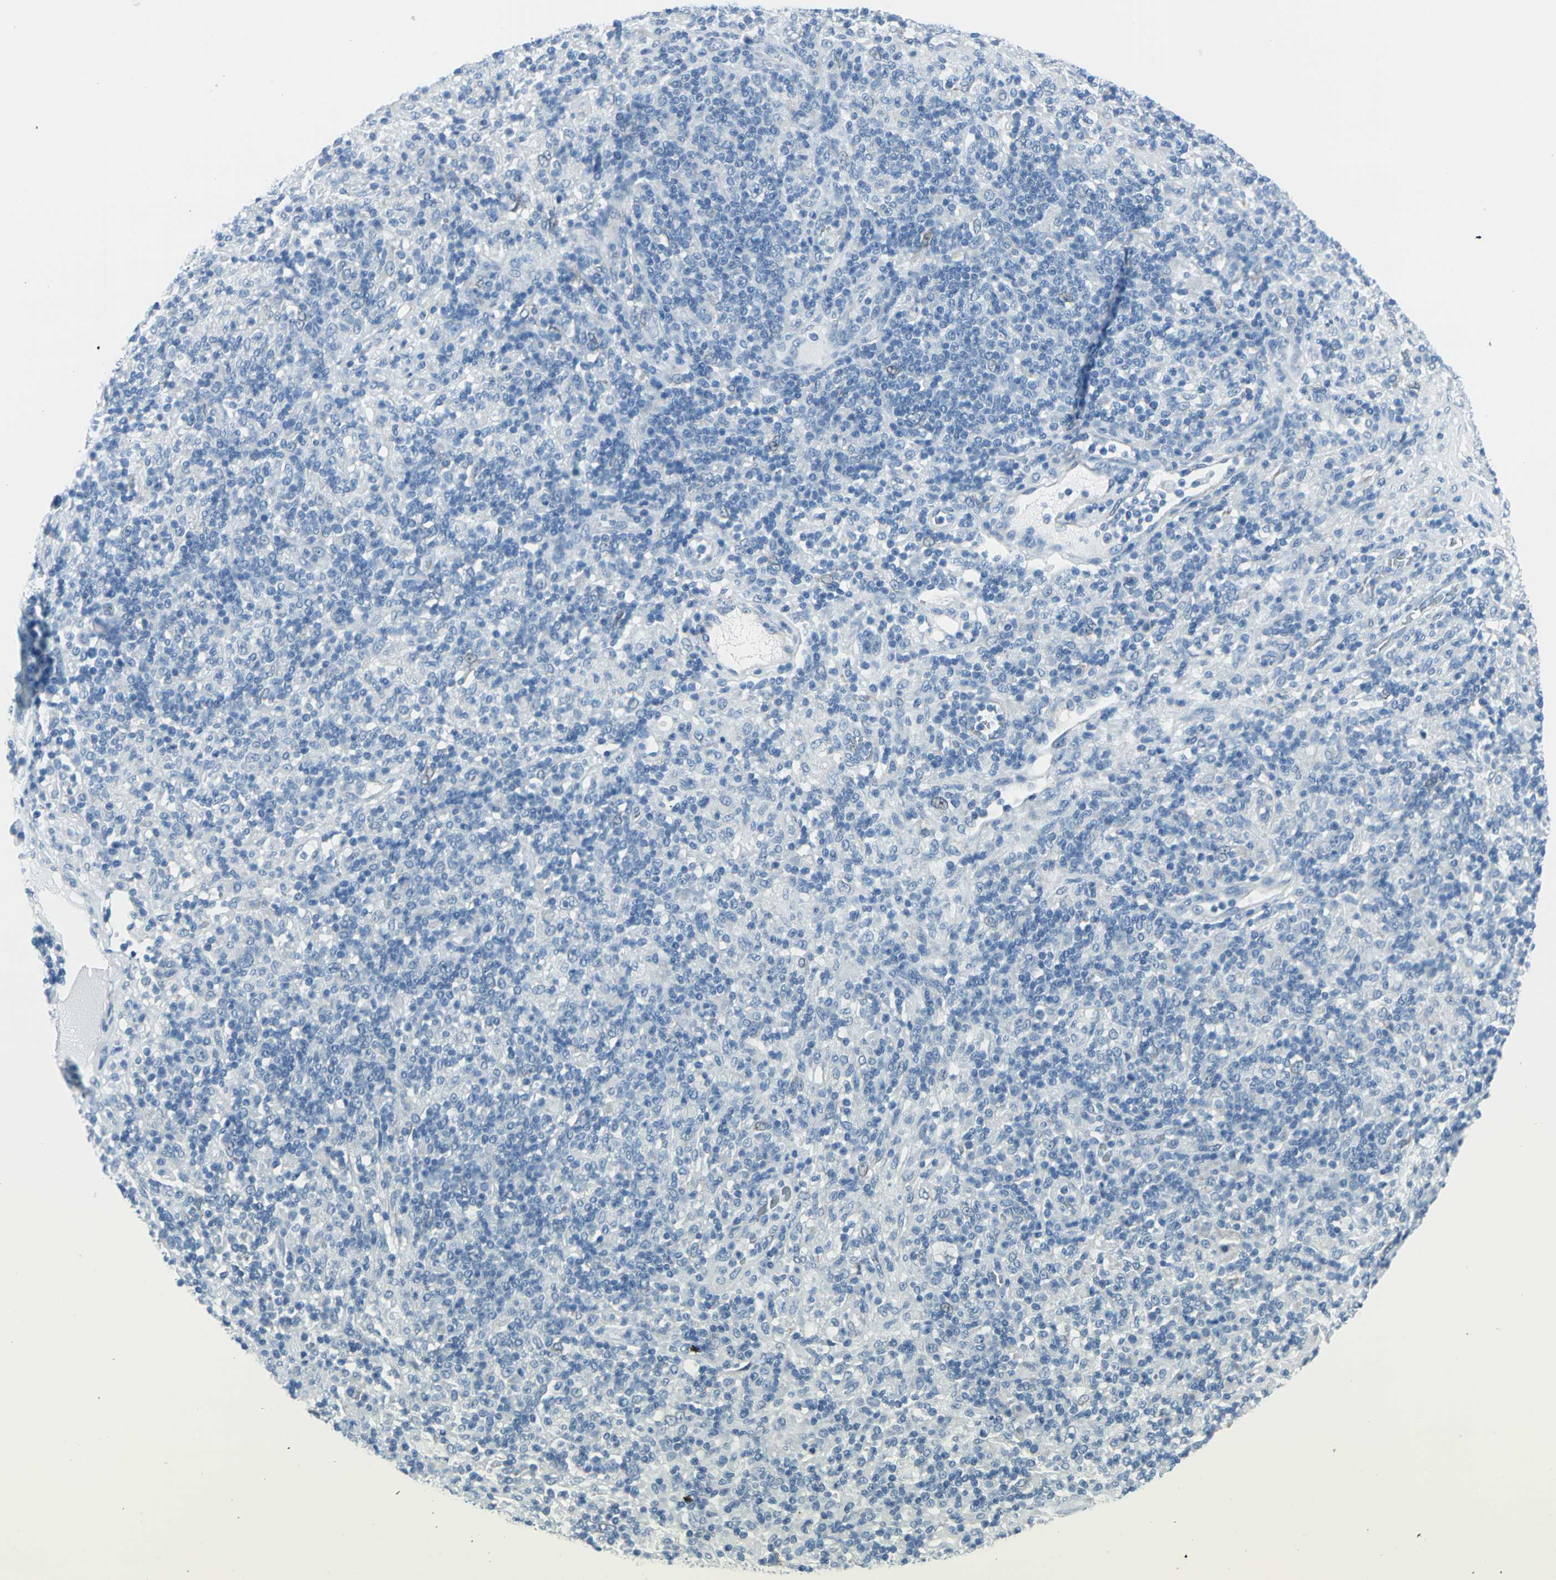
{"staining": {"intensity": "negative", "quantity": "none", "location": "none"}, "tissue": "lymphoma", "cell_type": "Tumor cells", "image_type": "cancer", "snomed": [{"axis": "morphology", "description": "Hodgkin's disease, NOS"}, {"axis": "topography", "description": "Lymph node"}], "caption": "Photomicrograph shows no protein staining in tumor cells of Hodgkin's disease tissue.", "gene": "CYB5A", "patient": {"sex": "male", "age": 70}}